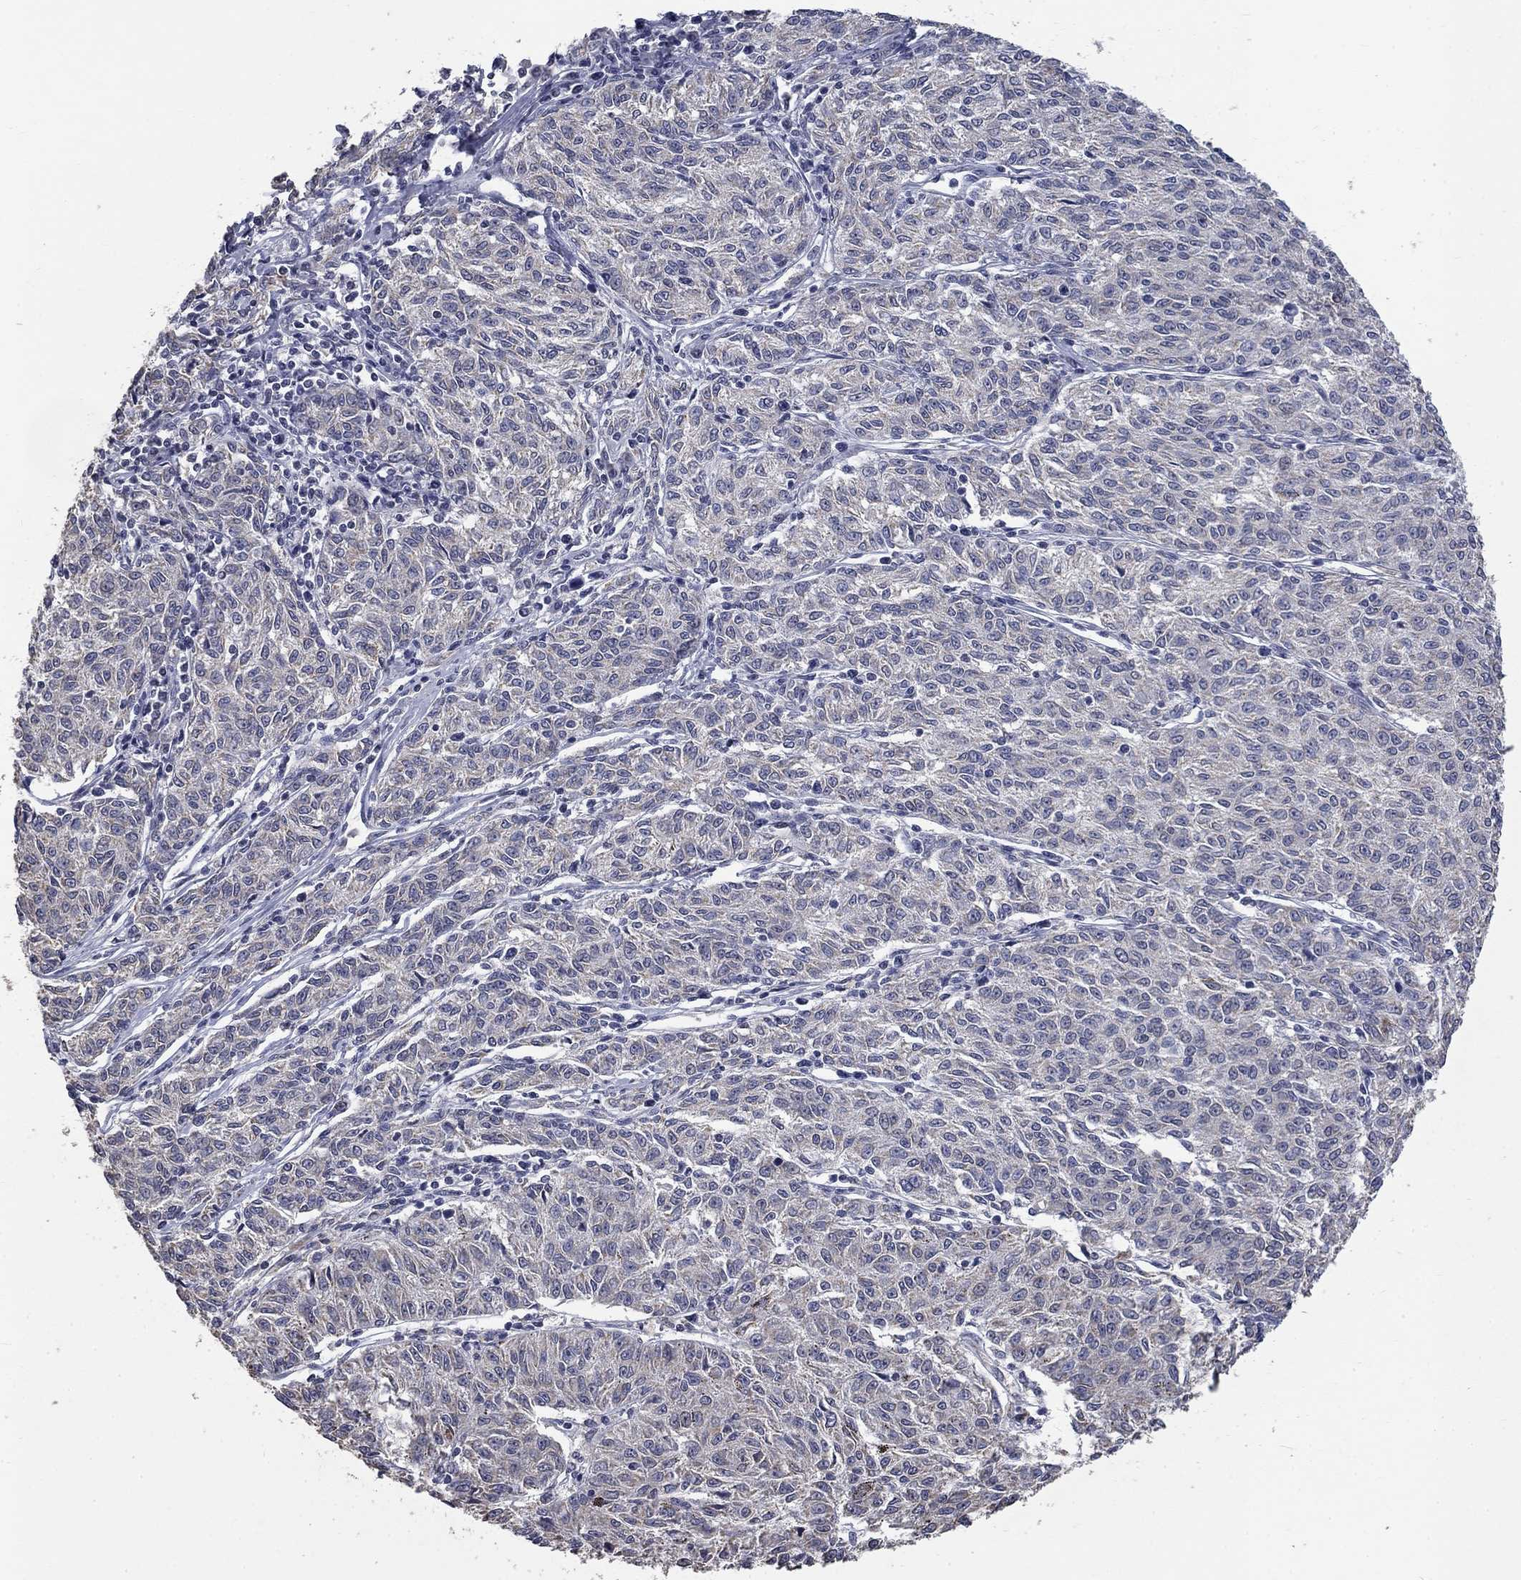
{"staining": {"intensity": "negative", "quantity": "none", "location": "none"}, "tissue": "melanoma", "cell_type": "Tumor cells", "image_type": "cancer", "snomed": [{"axis": "morphology", "description": "Malignant melanoma, NOS"}, {"axis": "topography", "description": "Skin"}], "caption": "An image of malignant melanoma stained for a protein shows no brown staining in tumor cells.", "gene": "SPATA33", "patient": {"sex": "female", "age": 72}}